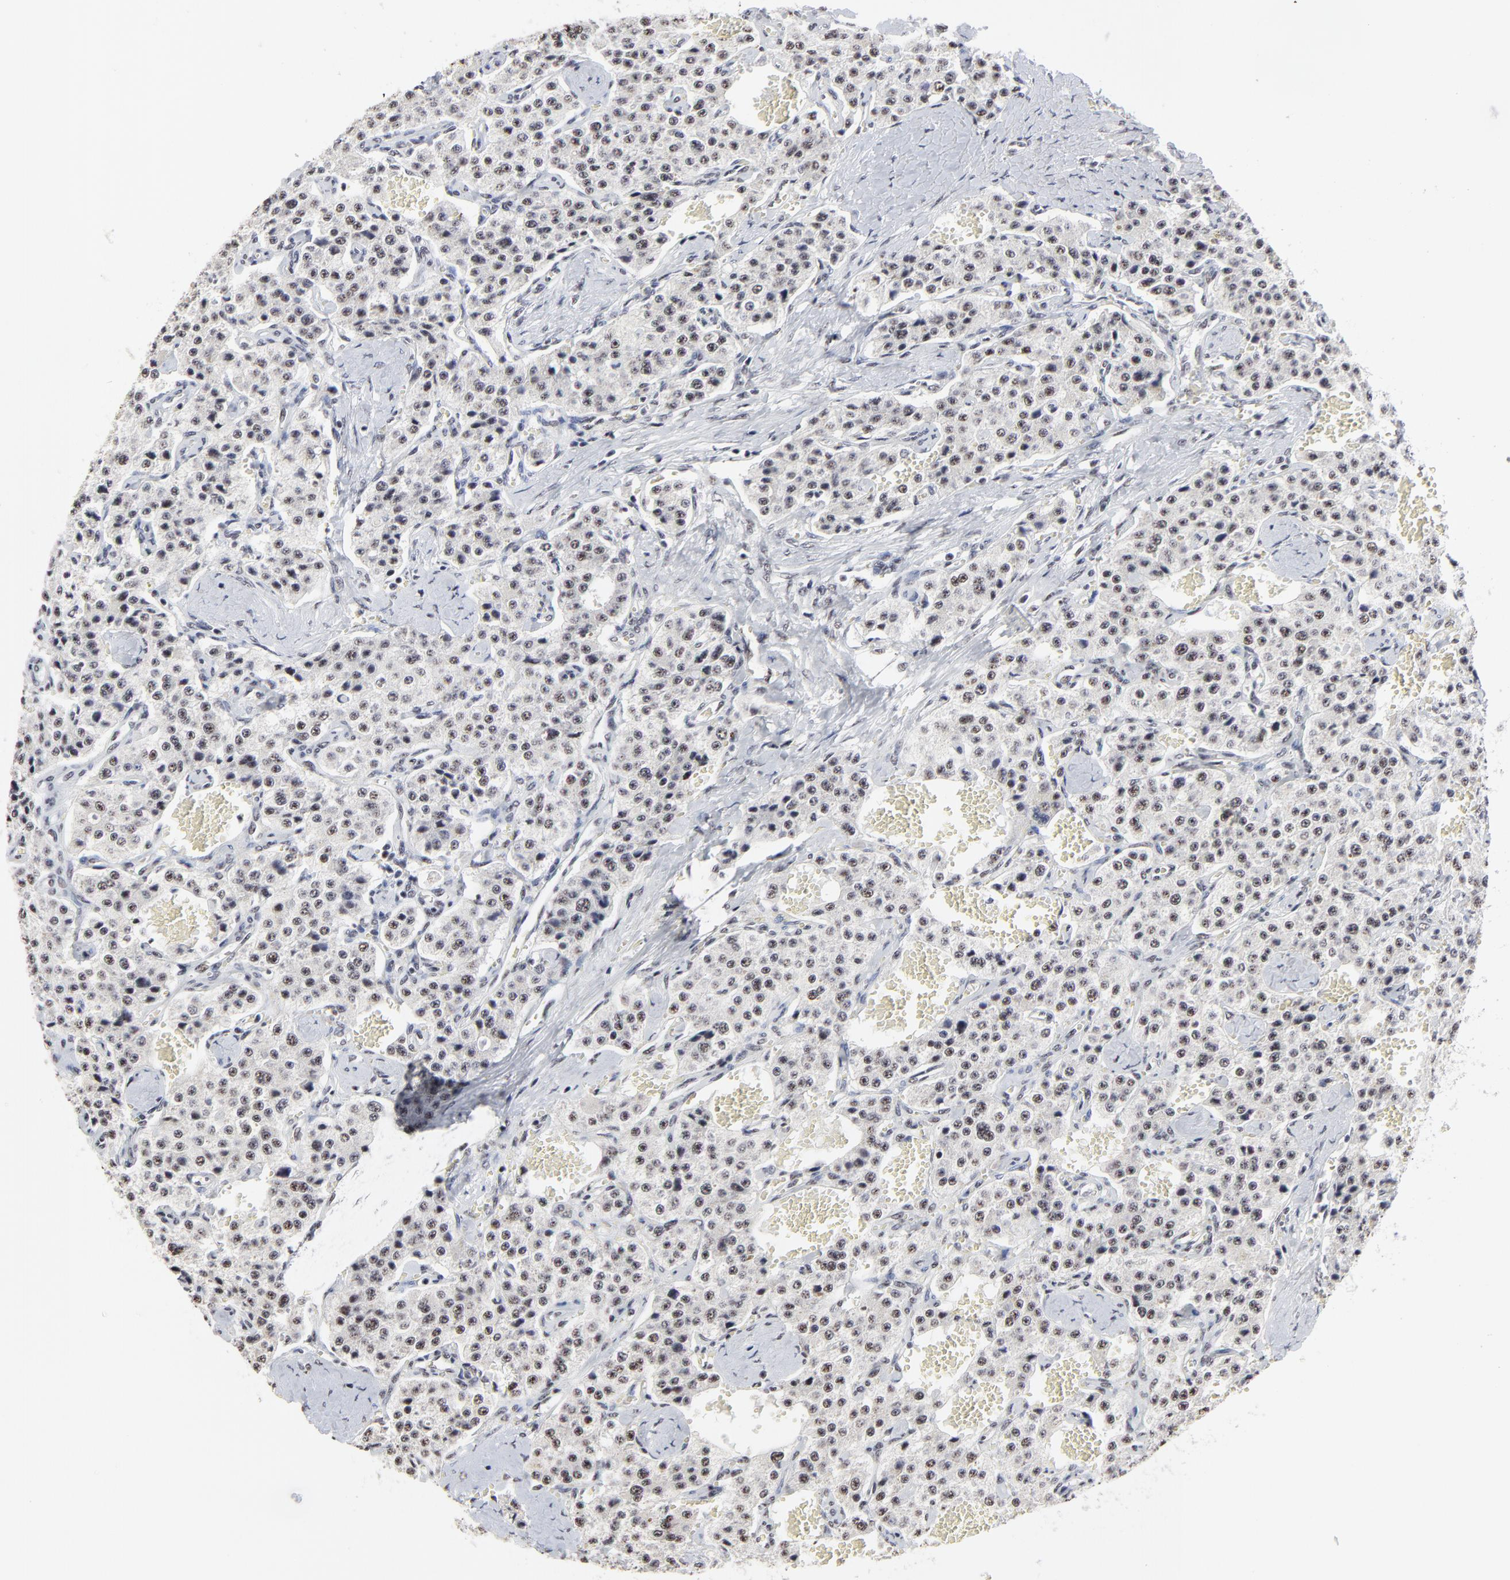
{"staining": {"intensity": "weak", "quantity": "<25%", "location": "nuclear"}, "tissue": "carcinoid", "cell_type": "Tumor cells", "image_type": "cancer", "snomed": [{"axis": "morphology", "description": "Carcinoid, malignant, NOS"}, {"axis": "topography", "description": "Small intestine"}], "caption": "Carcinoid was stained to show a protein in brown. There is no significant expression in tumor cells. Nuclei are stained in blue.", "gene": "MBD4", "patient": {"sex": "male", "age": 52}}